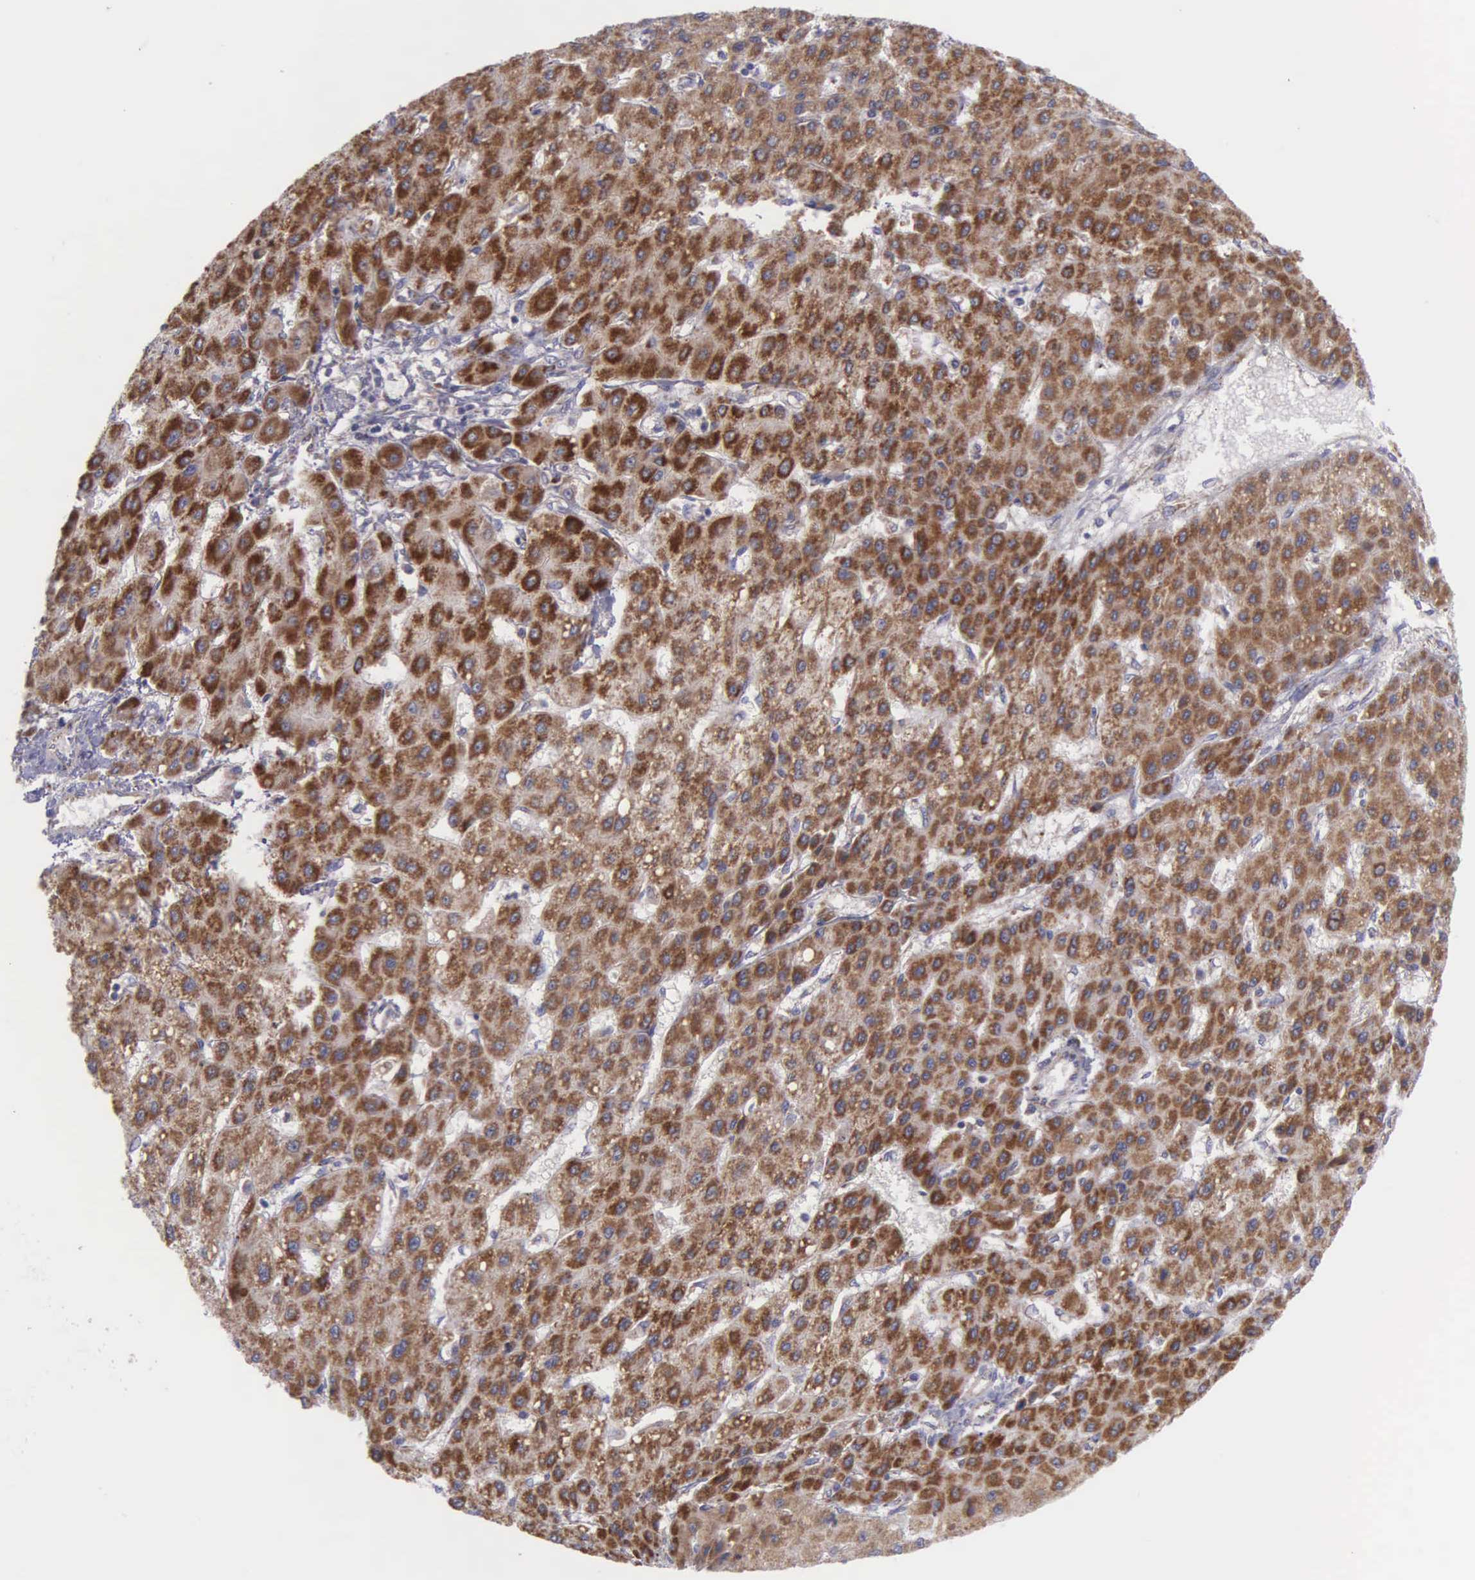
{"staining": {"intensity": "strong", "quantity": ">75%", "location": "cytoplasmic/membranous"}, "tissue": "liver cancer", "cell_type": "Tumor cells", "image_type": "cancer", "snomed": [{"axis": "morphology", "description": "Carcinoma, Hepatocellular, NOS"}, {"axis": "topography", "description": "Liver"}], "caption": "Tumor cells demonstrate strong cytoplasmic/membranous staining in approximately >75% of cells in liver hepatocellular carcinoma. (Stains: DAB in brown, nuclei in blue, Microscopy: brightfield microscopy at high magnification).", "gene": "SYNJ2BP", "patient": {"sex": "female", "age": 52}}